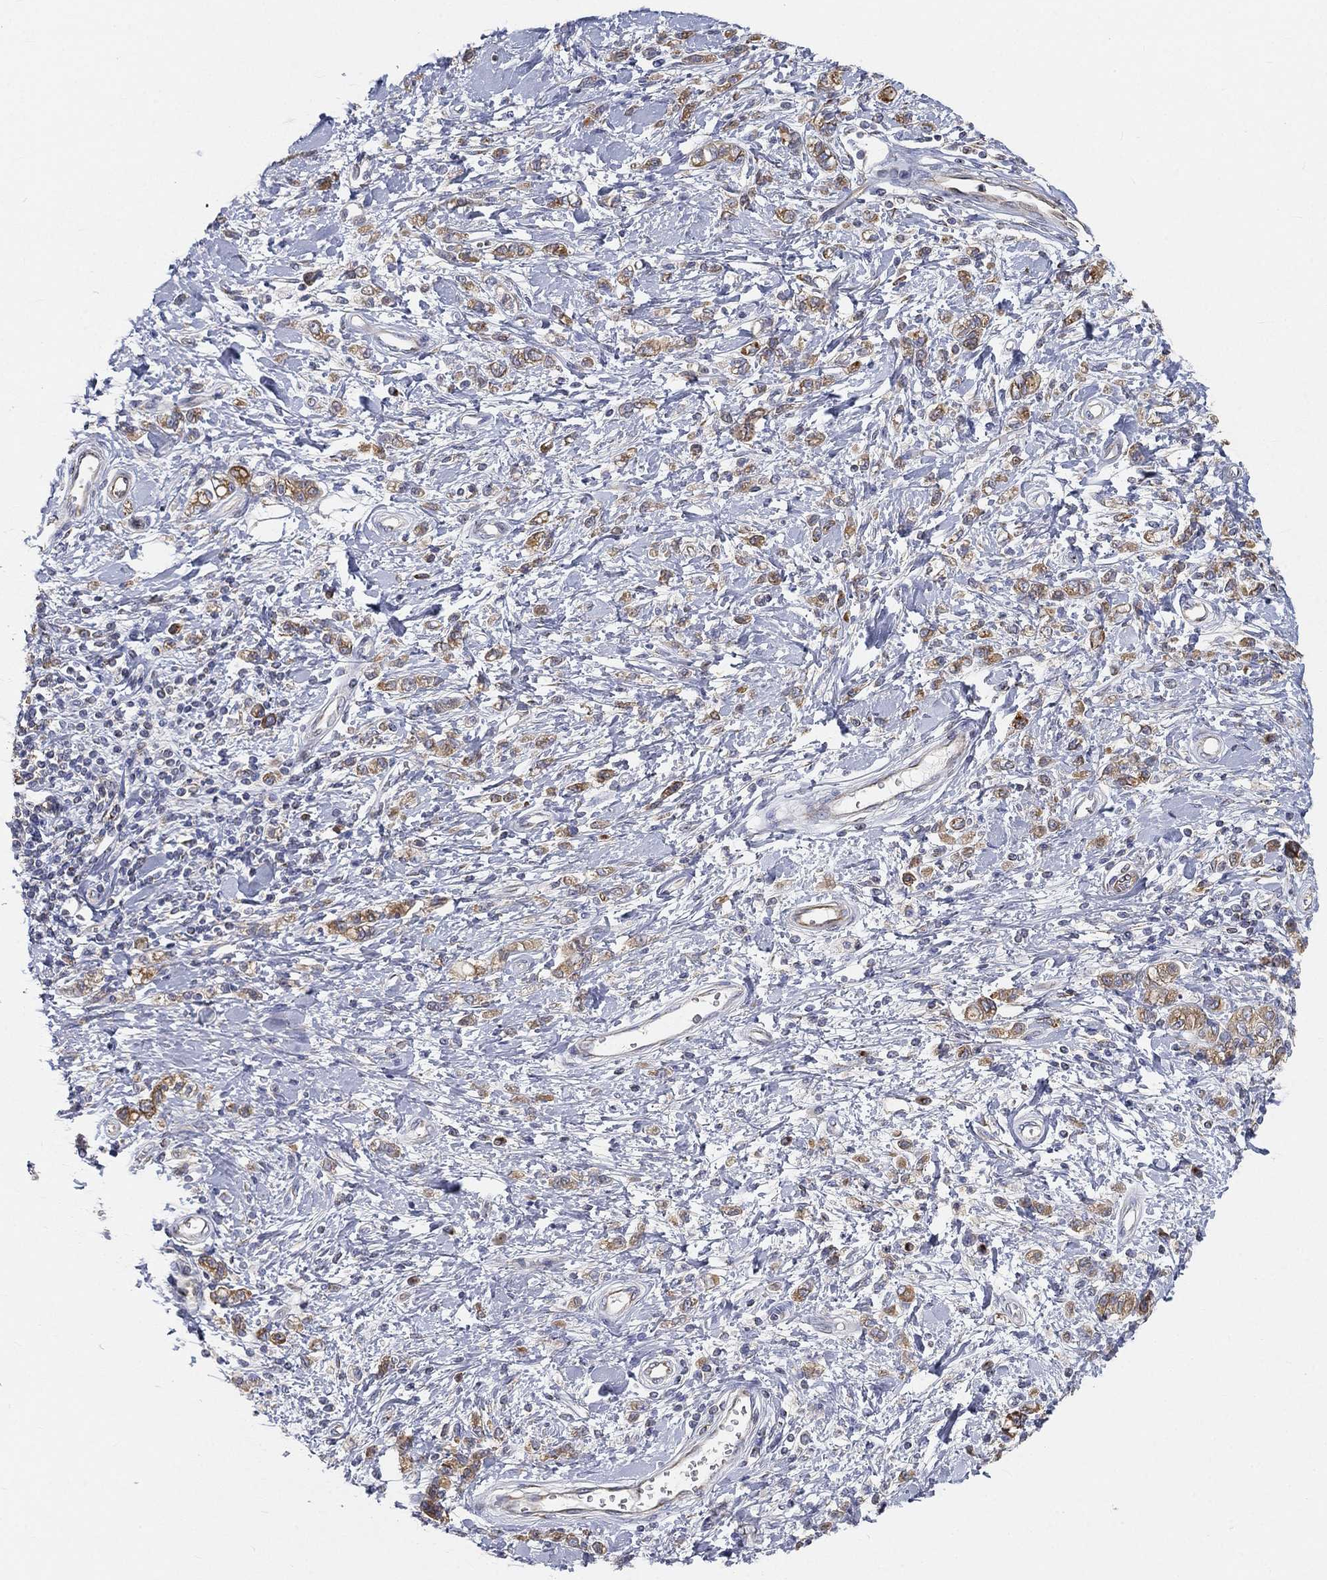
{"staining": {"intensity": "moderate", "quantity": ">75%", "location": "cytoplasmic/membranous"}, "tissue": "stomach cancer", "cell_type": "Tumor cells", "image_type": "cancer", "snomed": [{"axis": "morphology", "description": "Adenocarcinoma, NOS"}, {"axis": "topography", "description": "Stomach"}], "caption": "Brown immunohistochemical staining in human stomach cancer (adenocarcinoma) demonstrates moderate cytoplasmic/membranous expression in about >75% of tumor cells.", "gene": "TMEM25", "patient": {"sex": "male", "age": 77}}